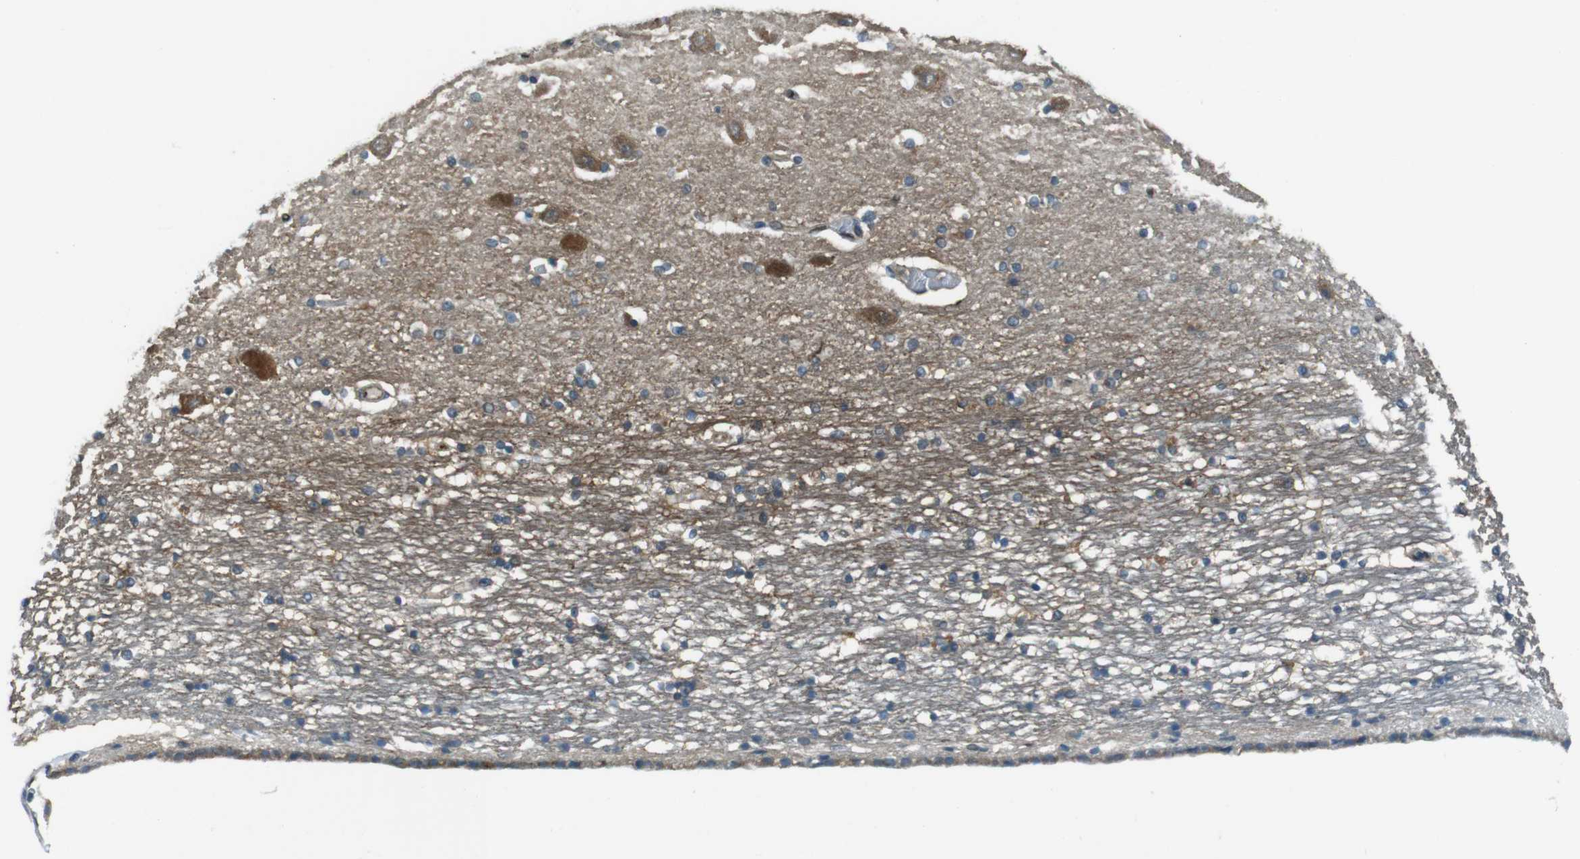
{"staining": {"intensity": "moderate", "quantity": "<25%", "location": "cytoplasmic/membranous"}, "tissue": "hippocampus", "cell_type": "Glial cells", "image_type": "normal", "snomed": [{"axis": "morphology", "description": "Normal tissue, NOS"}, {"axis": "topography", "description": "Hippocampus"}], "caption": "Glial cells reveal low levels of moderate cytoplasmic/membranous expression in about <25% of cells in benign human hippocampus.", "gene": "MFAP3", "patient": {"sex": "female", "age": 54}}